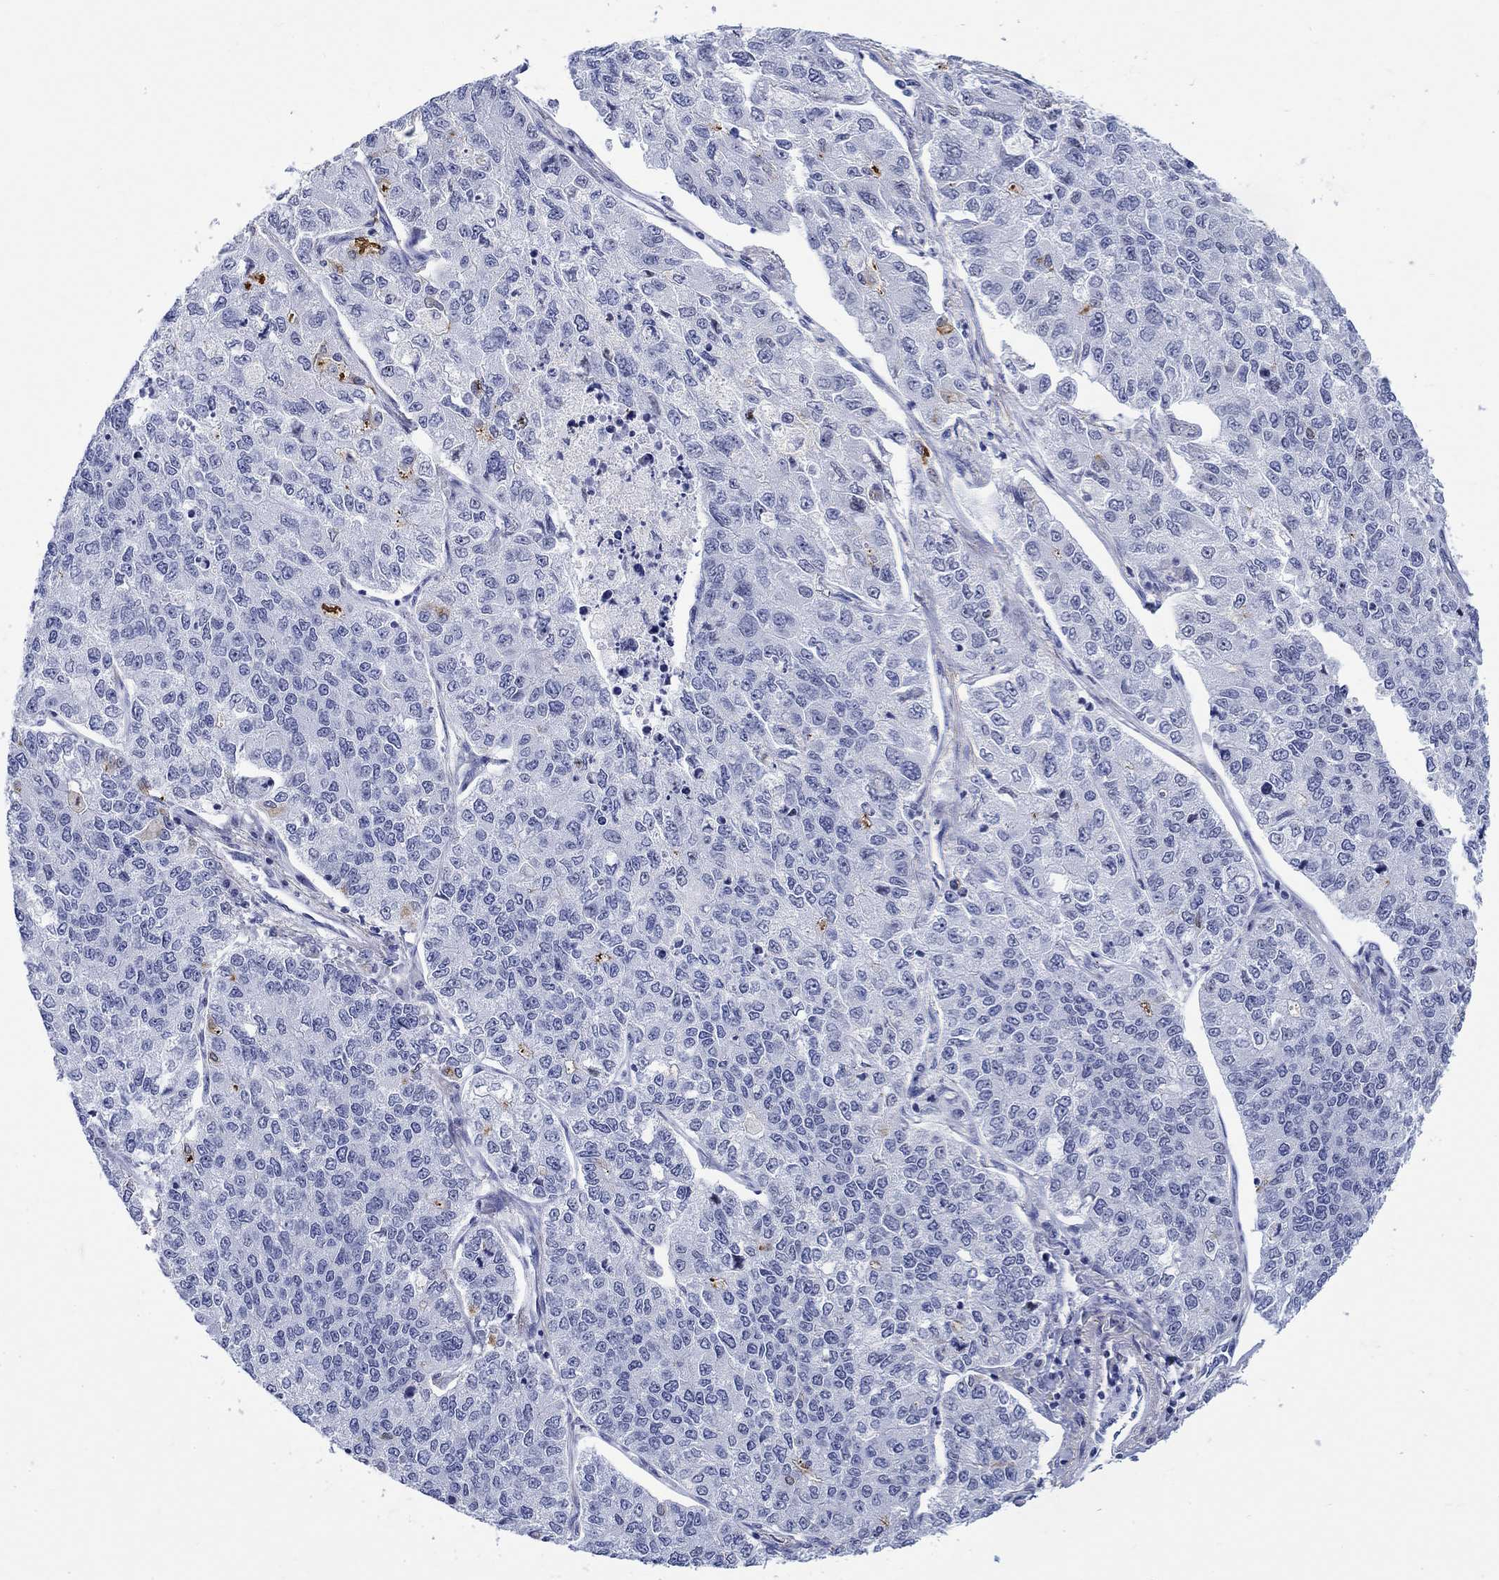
{"staining": {"intensity": "negative", "quantity": "none", "location": "none"}, "tissue": "lung cancer", "cell_type": "Tumor cells", "image_type": "cancer", "snomed": [{"axis": "morphology", "description": "Adenocarcinoma, NOS"}, {"axis": "topography", "description": "Lung"}], "caption": "DAB (3,3'-diaminobenzidine) immunohistochemical staining of human lung cancer demonstrates no significant positivity in tumor cells.", "gene": "KRT76", "patient": {"sex": "male", "age": 49}}